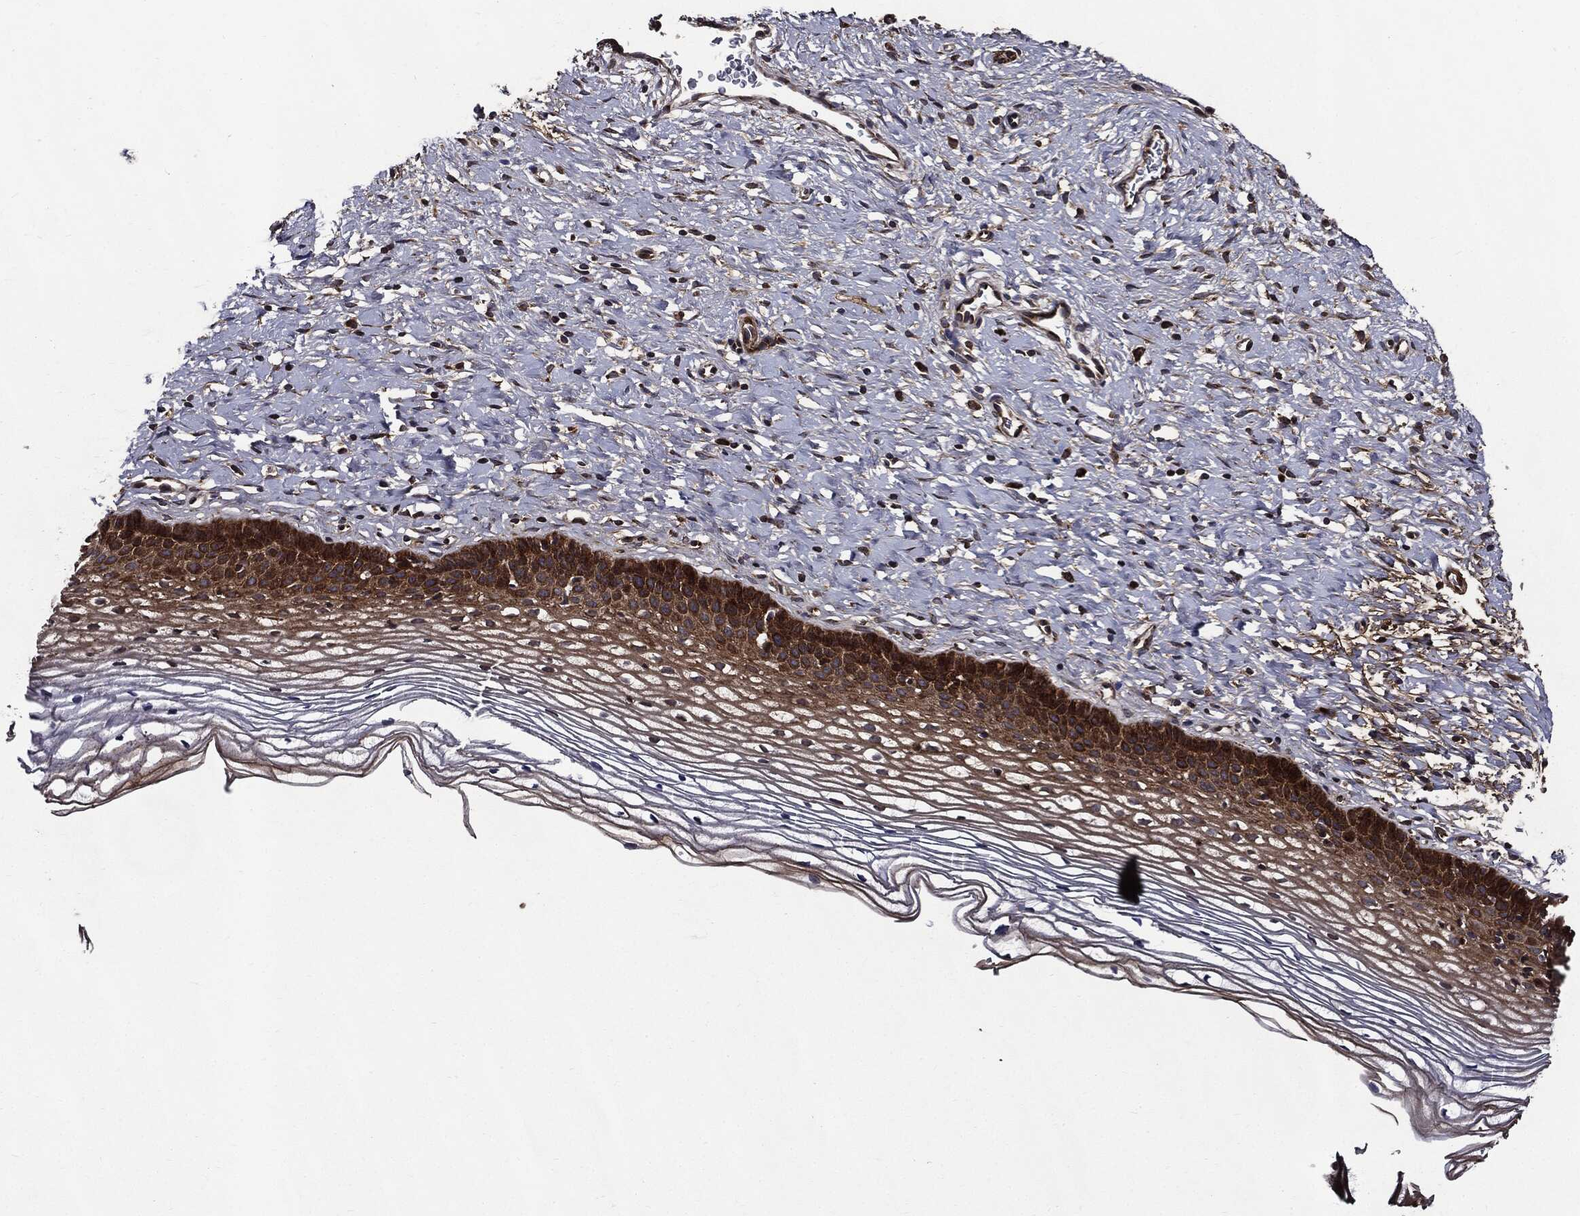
{"staining": {"intensity": "moderate", "quantity": "25%-75%", "location": "cytoplasmic/membranous"}, "tissue": "cervix", "cell_type": "Squamous epithelial cells", "image_type": "normal", "snomed": [{"axis": "morphology", "description": "Normal tissue, NOS"}, {"axis": "topography", "description": "Cervix"}], "caption": "A histopathology image of human cervix stained for a protein displays moderate cytoplasmic/membranous brown staining in squamous epithelial cells. (DAB (3,3'-diaminobenzidine) IHC with brightfield microscopy, high magnification).", "gene": "HTT", "patient": {"sex": "female", "age": 39}}